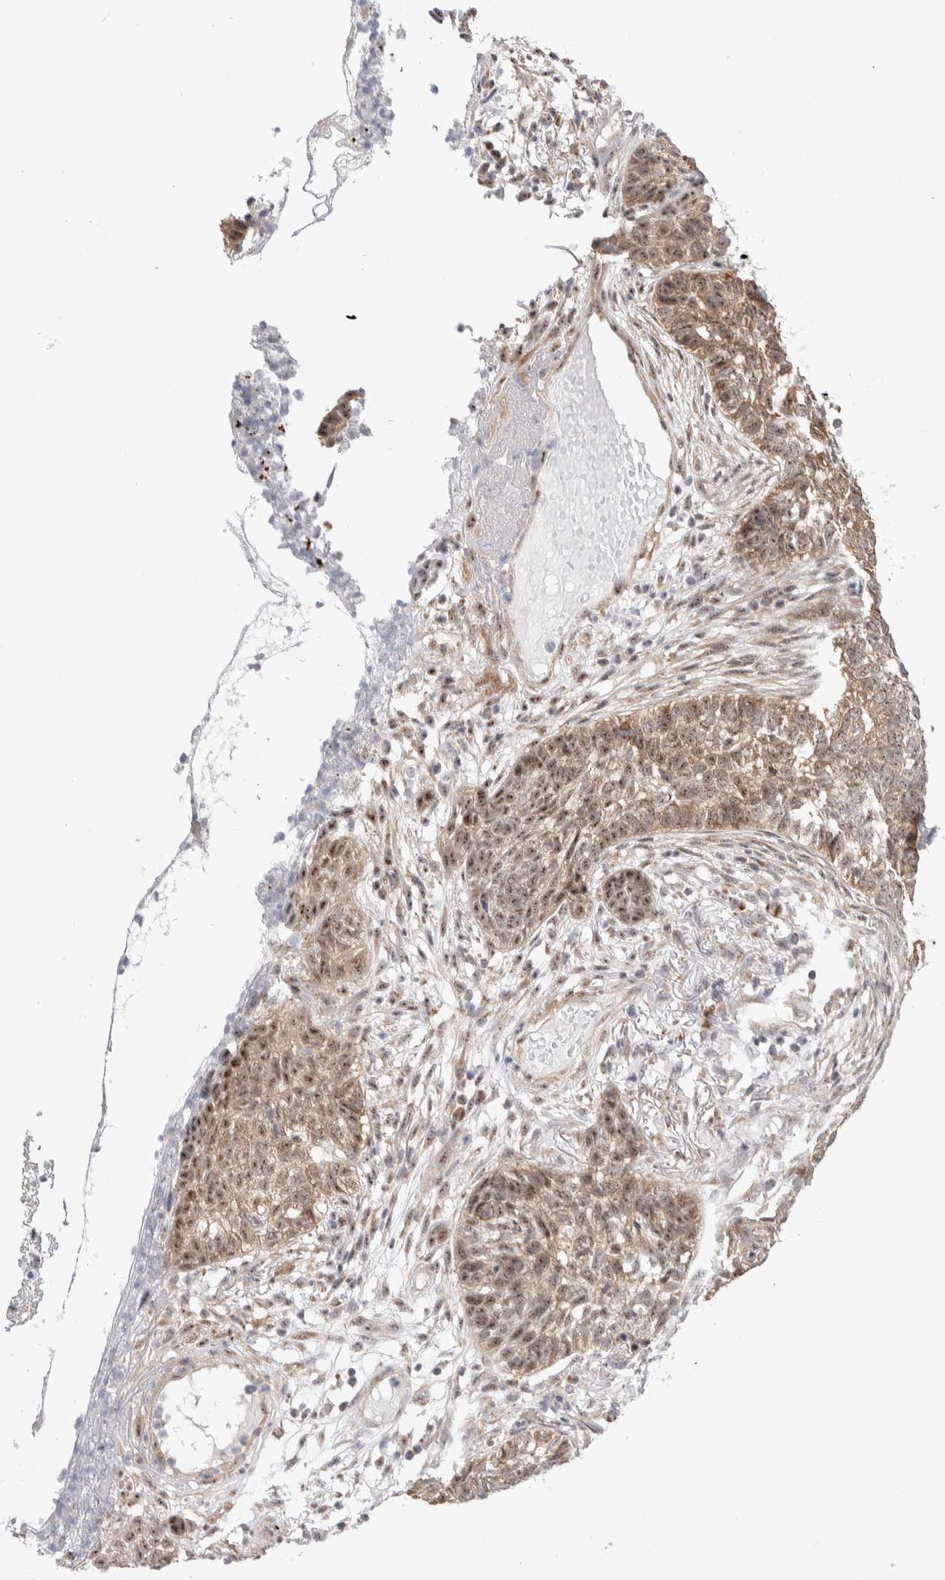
{"staining": {"intensity": "moderate", "quantity": ">75%", "location": "cytoplasmic/membranous,nuclear"}, "tissue": "skin cancer", "cell_type": "Tumor cells", "image_type": "cancer", "snomed": [{"axis": "morphology", "description": "Basal cell carcinoma"}, {"axis": "topography", "description": "Skin"}], "caption": "Approximately >75% of tumor cells in human basal cell carcinoma (skin) exhibit moderate cytoplasmic/membranous and nuclear protein expression as visualized by brown immunohistochemical staining.", "gene": "ZNF695", "patient": {"sex": "male", "age": 85}}